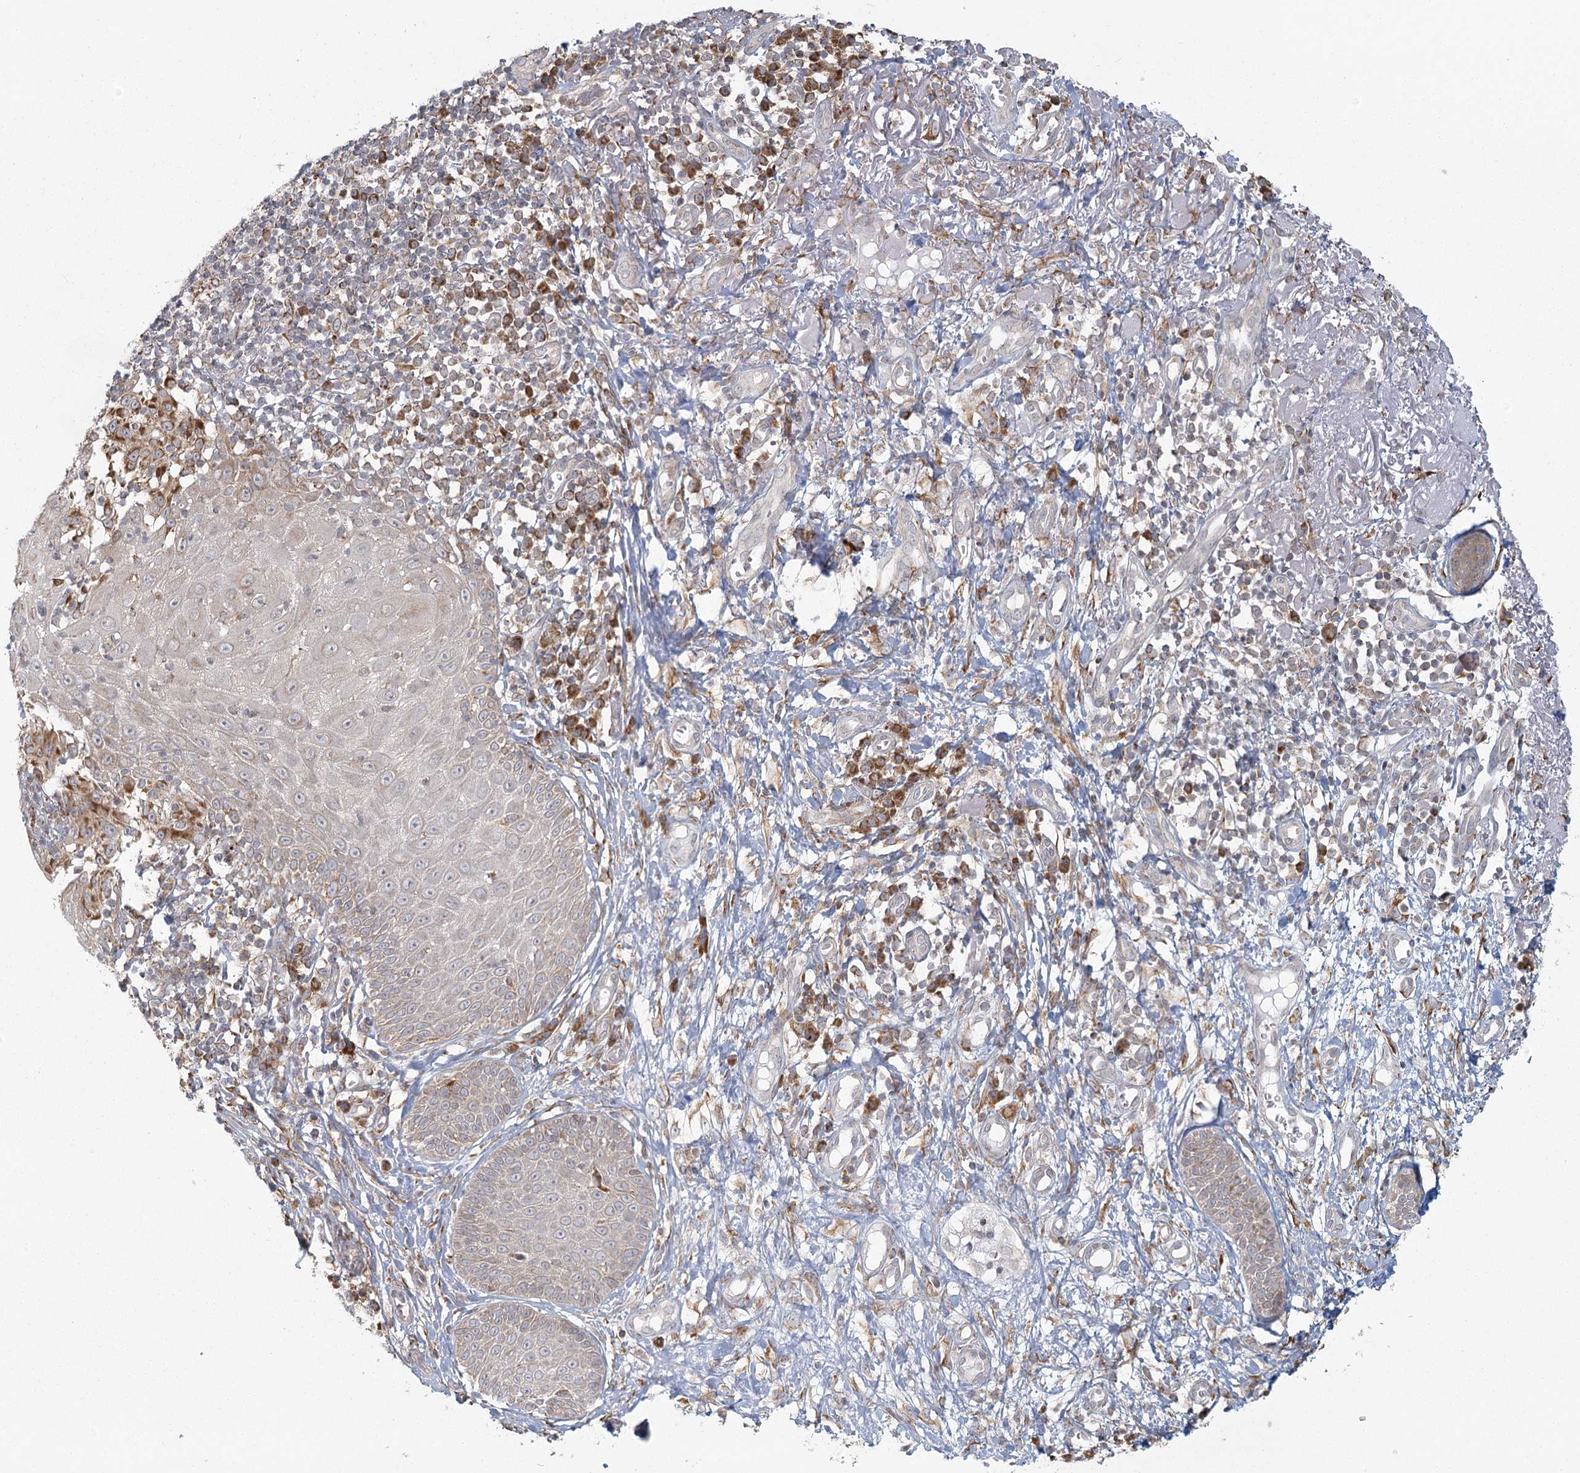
{"staining": {"intensity": "moderate", "quantity": ">75%", "location": "cytoplasmic/membranous"}, "tissue": "melanoma", "cell_type": "Tumor cells", "image_type": "cancer", "snomed": [{"axis": "morphology", "description": "Malignant melanoma, NOS"}, {"axis": "topography", "description": "Skin"}], "caption": "Immunohistochemistry (IHC) image of human melanoma stained for a protein (brown), which reveals medium levels of moderate cytoplasmic/membranous positivity in approximately >75% of tumor cells.", "gene": "LACTB", "patient": {"sex": "male", "age": 73}}